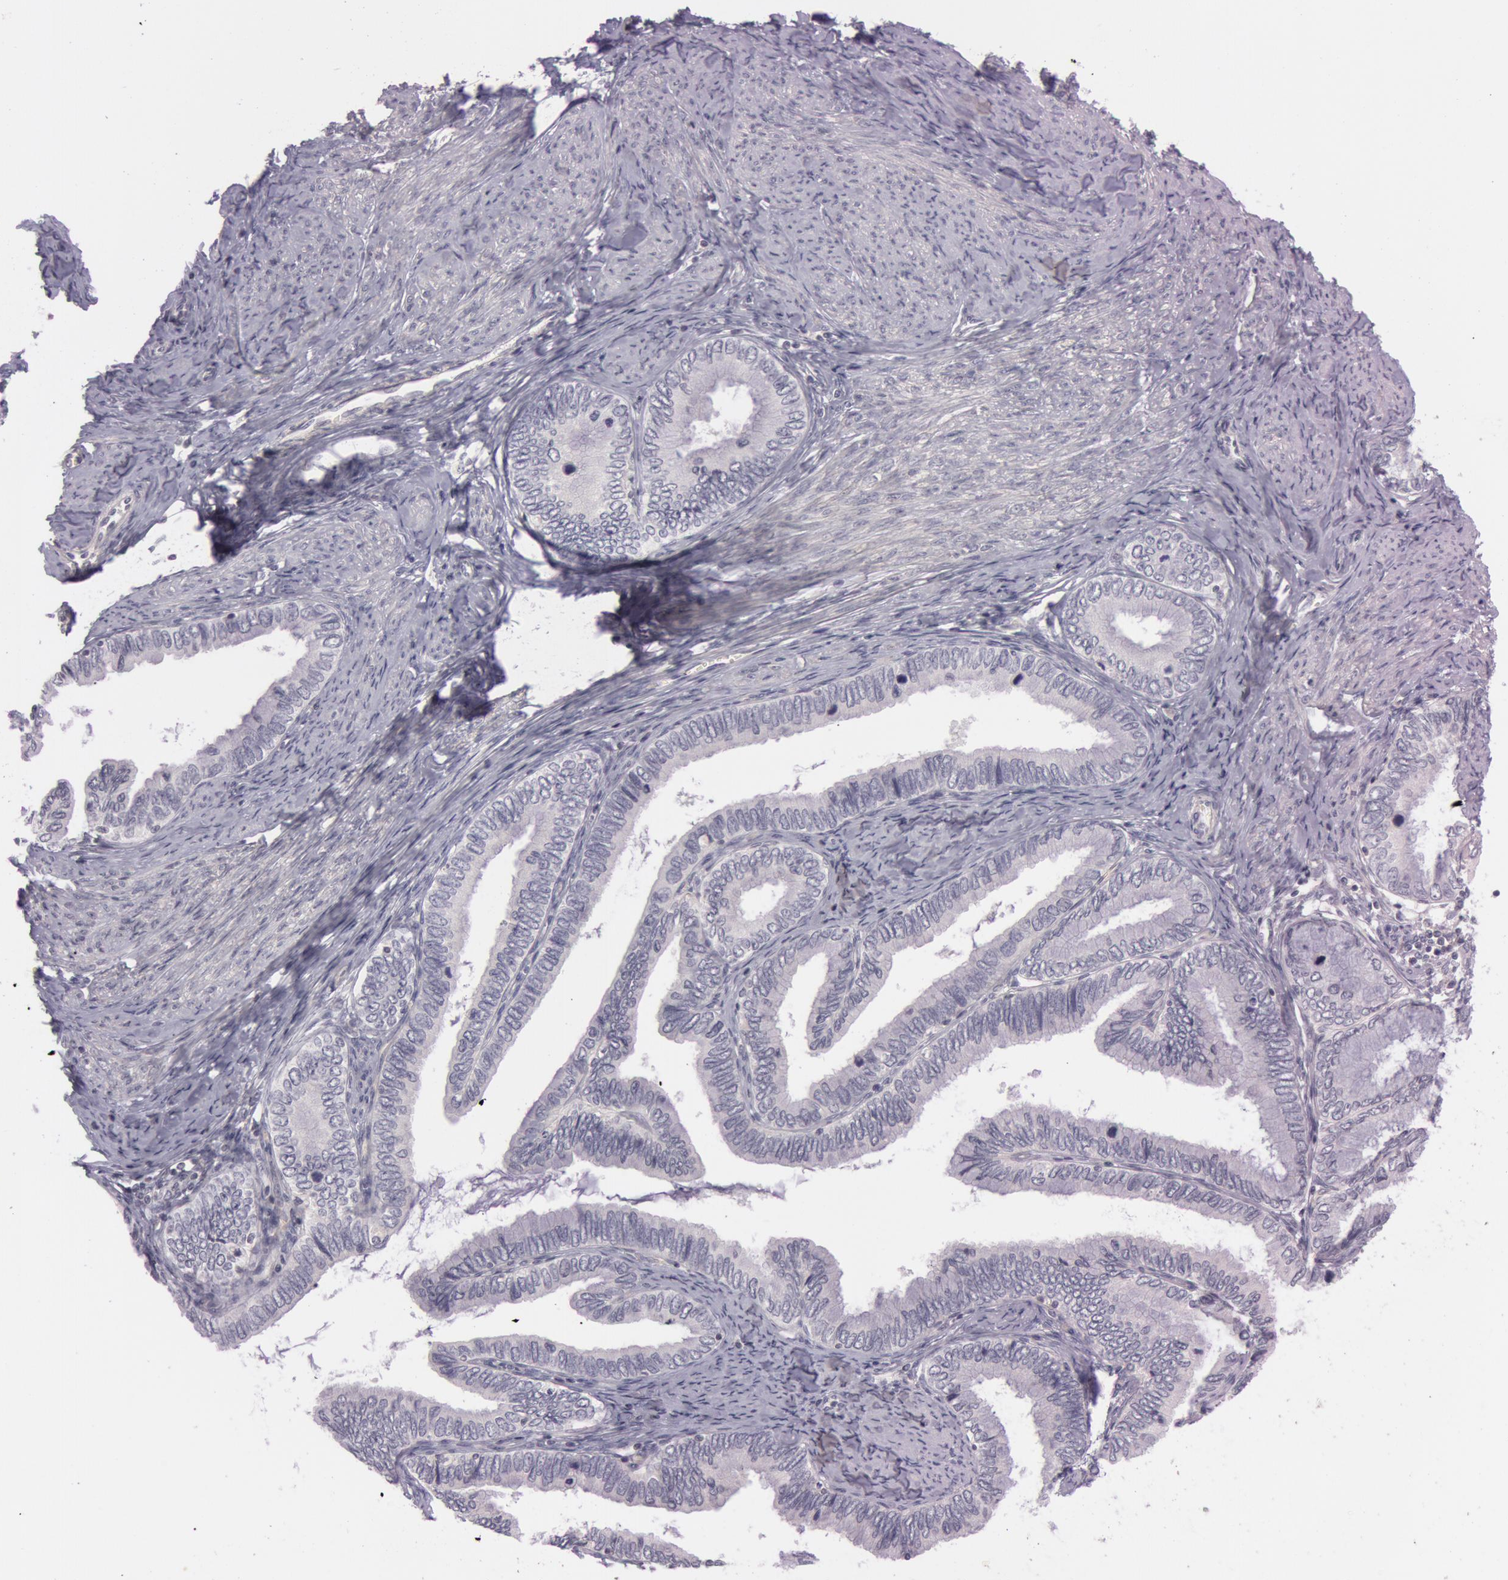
{"staining": {"intensity": "negative", "quantity": "none", "location": "none"}, "tissue": "cervical cancer", "cell_type": "Tumor cells", "image_type": "cancer", "snomed": [{"axis": "morphology", "description": "Adenocarcinoma, NOS"}, {"axis": "topography", "description": "Cervix"}], "caption": "Immunohistochemistry photomicrograph of cervical cancer (adenocarcinoma) stained for a protein (brown), which reveals no expression in tumor cells.", "gene": "RALGAPA1", "patient": {"sex": "female", "age": 49}}